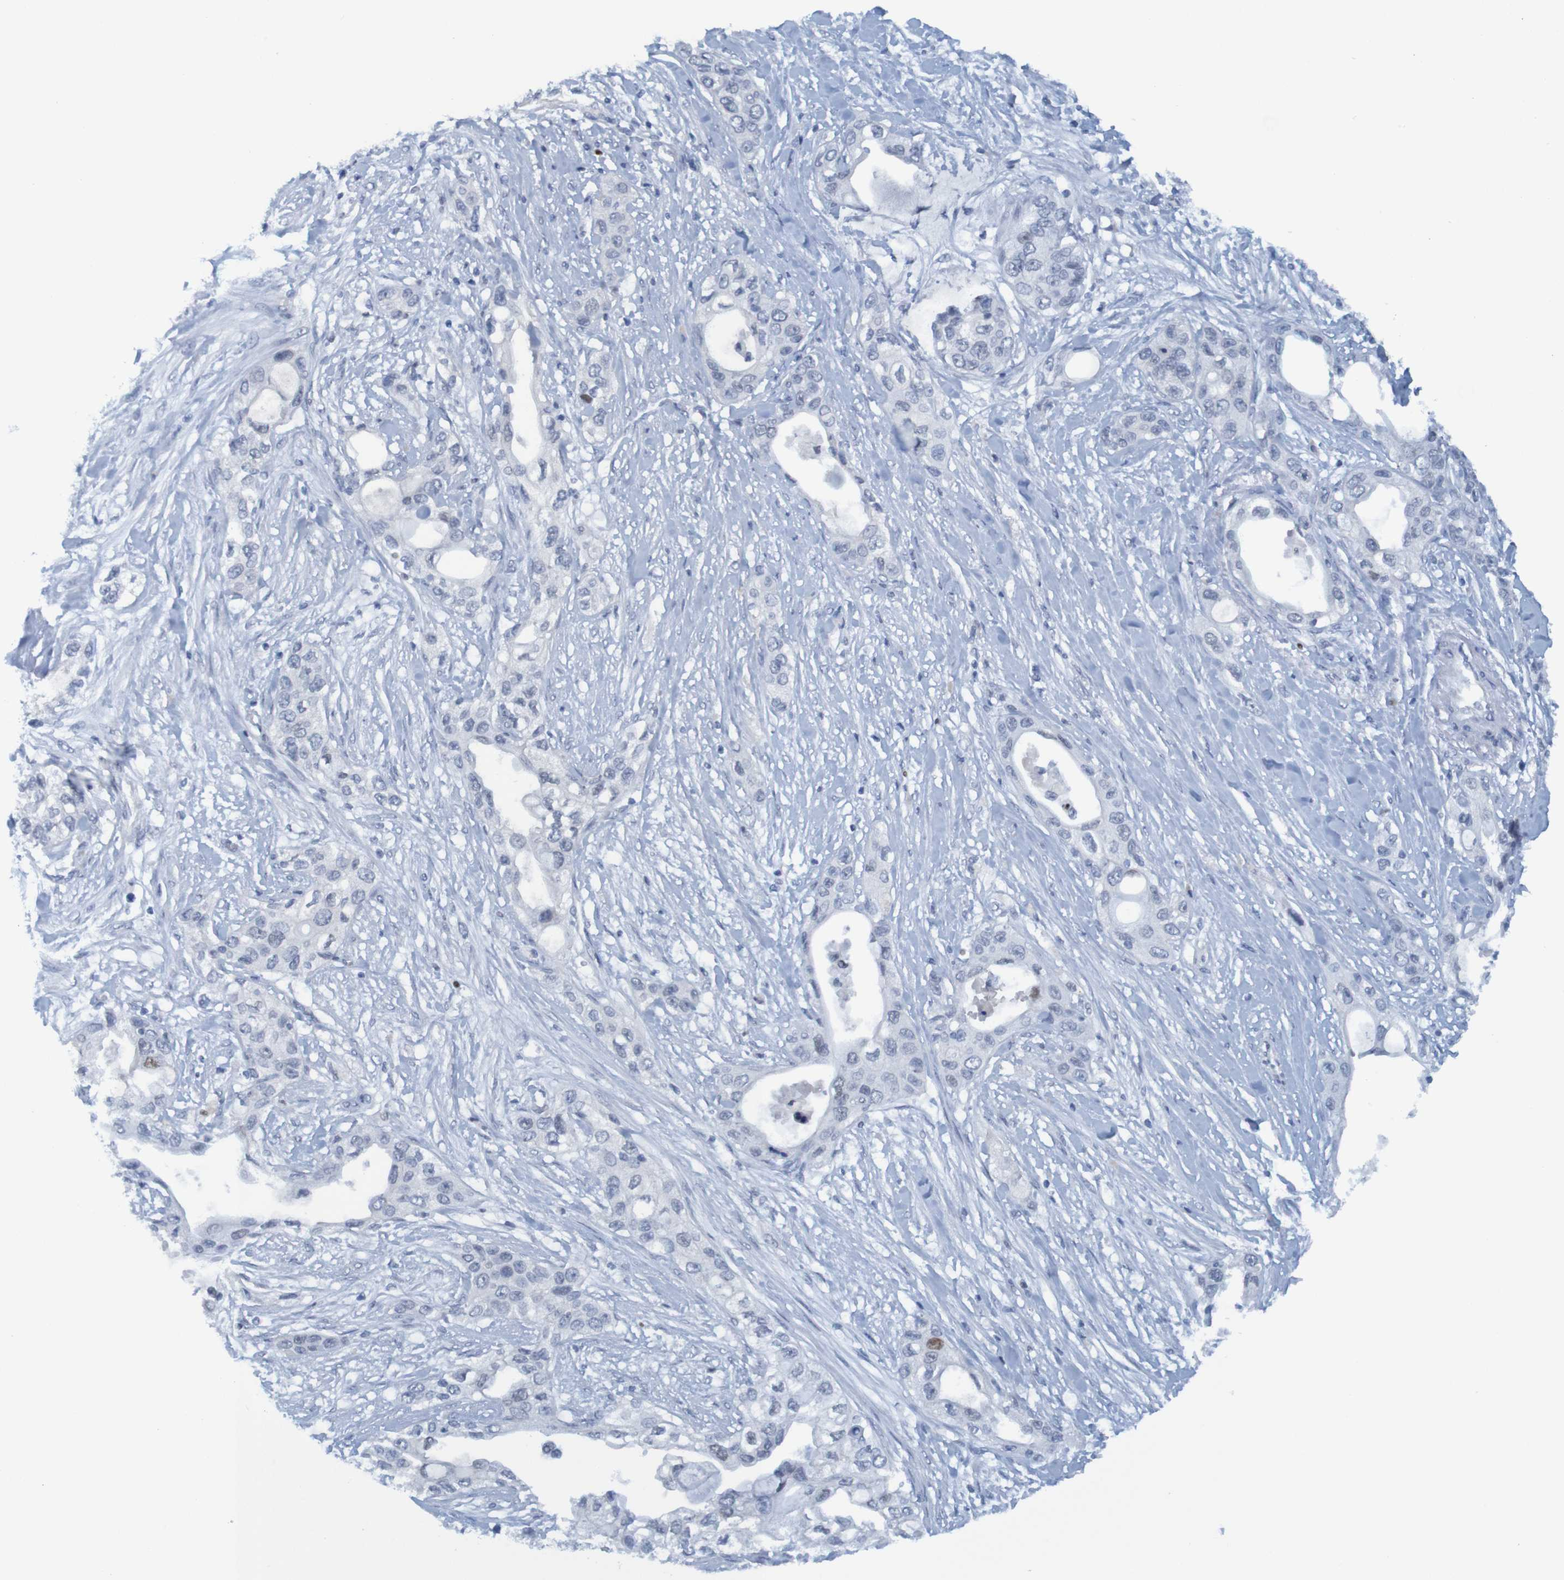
{"staining": {"intensity": "negative", "quantity": "none", "location": "none"}, "tissue": "pancreatic cancer", "cell_type": "Tumor cells", "image_type": "cancer", "snomed": [{"axis": "morphology", "description": "Adenocarcinoma, NOS"}, {"axis": "topography", "description": "Pancreas"}], "caption": "High magnification brightfield microscopy of pancreatic cancer stained with DAB (brown) and counterstained with hematoxylin (blue): tumor cells show no significant positivity.", "gene": "USP36", "patient": {"sex": "female", "age": 70}}